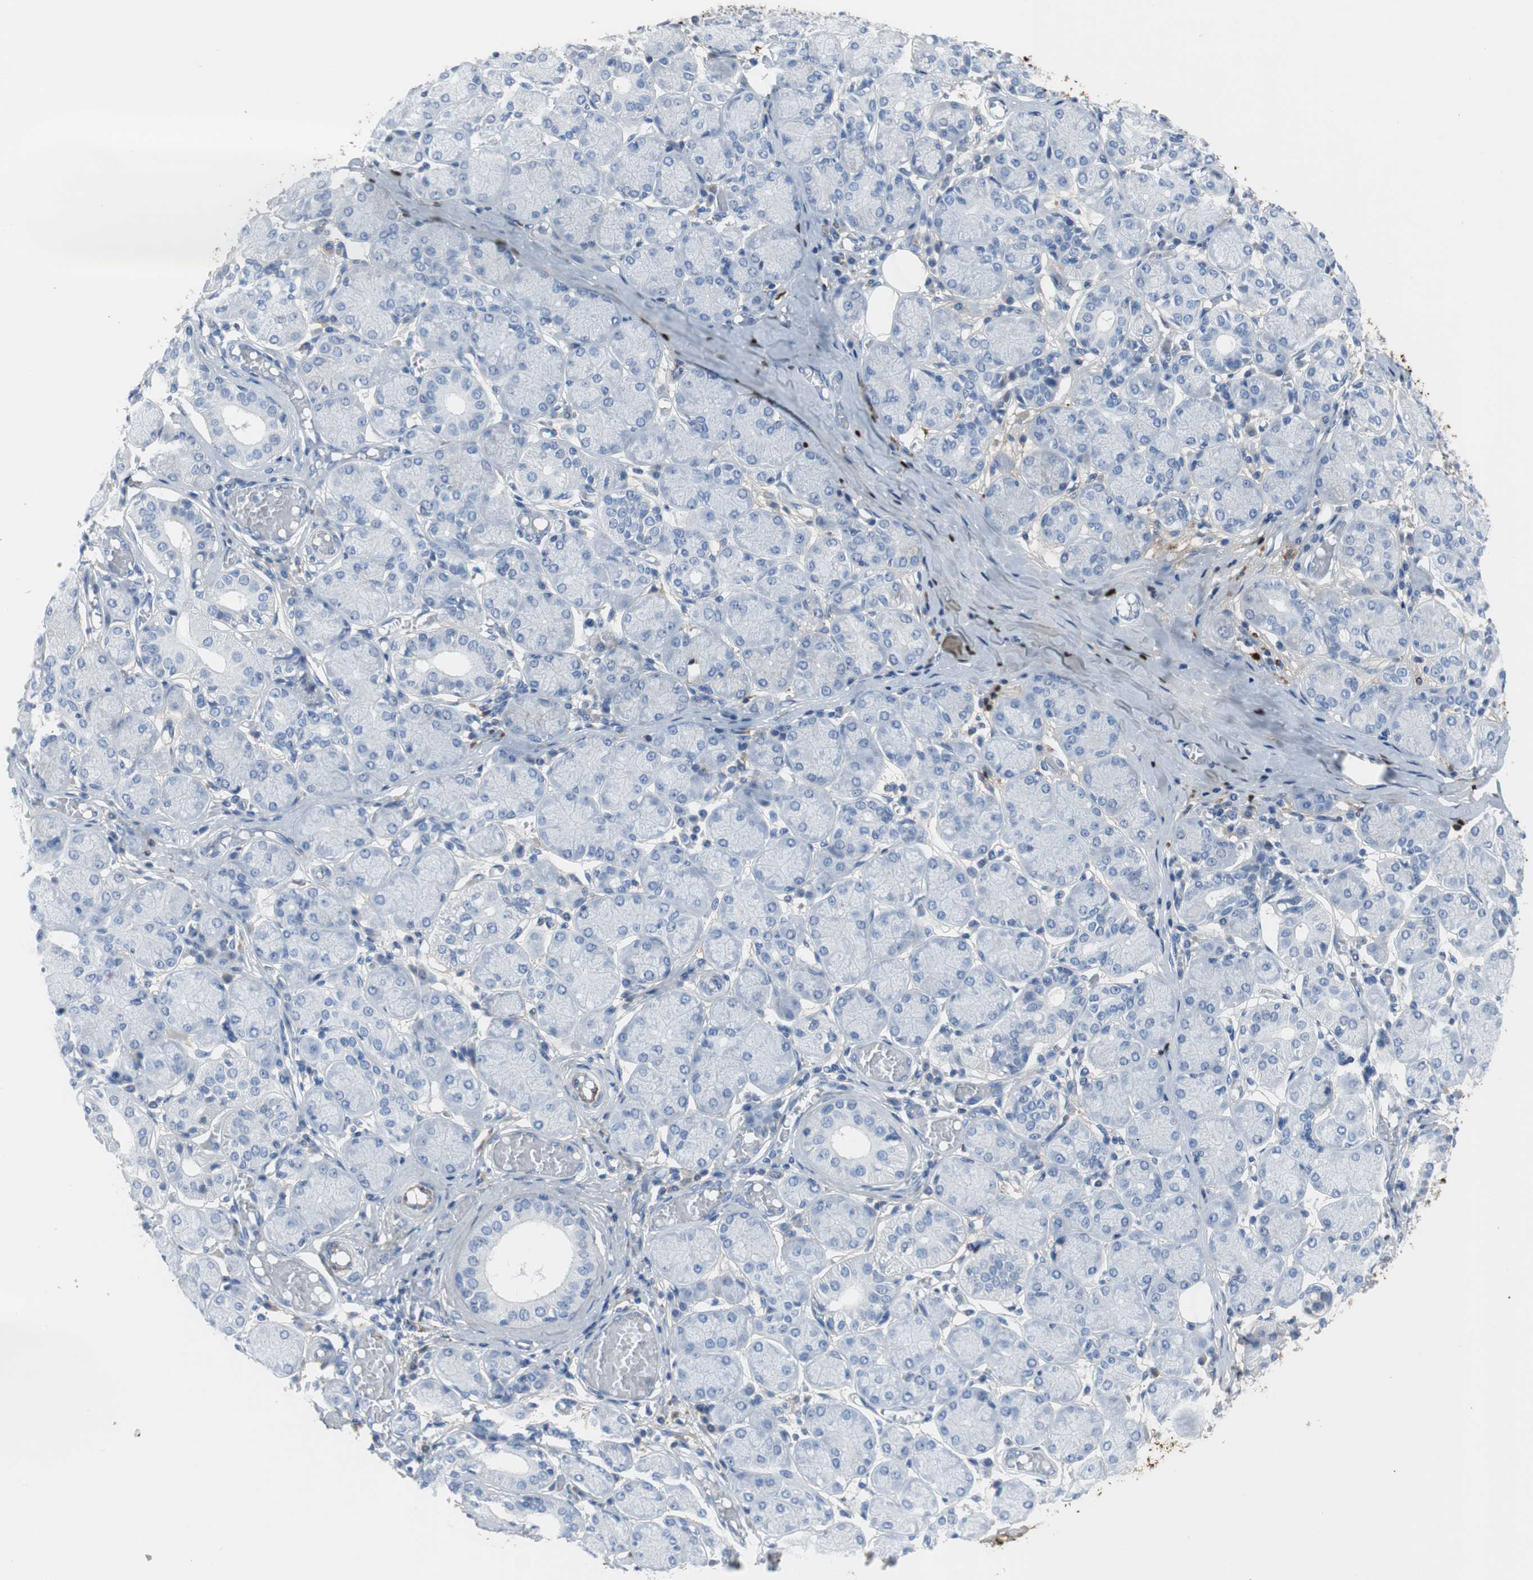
{"staining": {"intensity": "negative", "quantity": "none", "location": "none"}, "tissue": "salivary gland", "cell_type": "Glandular cells", "image_type": "normal", "snomed": [{"axis": "morphology", "description": "Normal tissue, NOS"}, {"axis": "topography", "description": "Salivary gland"}], "caption": "Glandular cells show no significant protein staining in normal salivary gland. (DAB IHC, high magnification).", "gene": "APCS", "patient": {"sex": "female", "age": 24}}